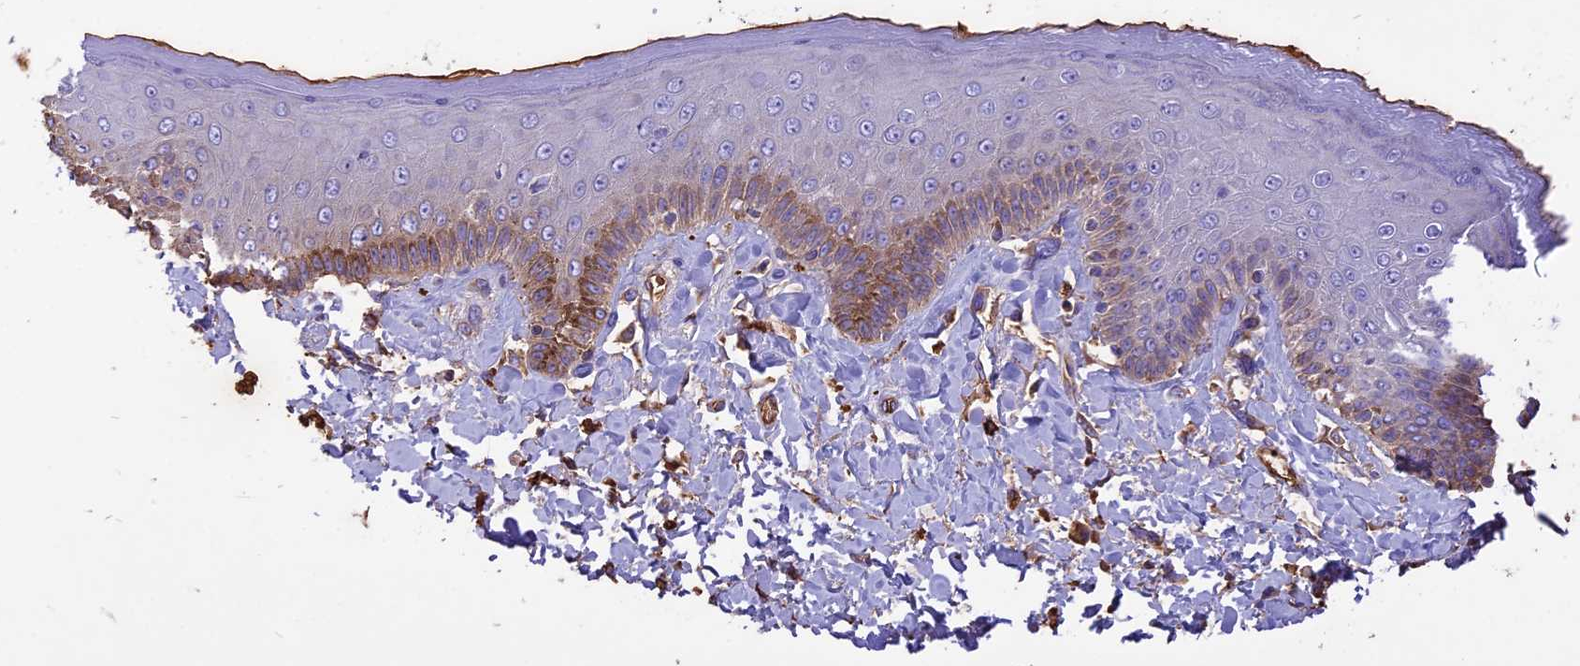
{"staining": {"intensity": "moderate", "quantity": "<25%", "location": "cytoplasmic/membranous"}, "tissue": "skin", "cell_type": "Epidermal cells", "image_type": "normal", "snomed": [{"axis": "morphology", "description": "Normal tissue, NOS"}, {"axis": "topography", "description": "Anal"}], "caption": "A brown stain labels moderate cytoplasmic/membranous positivity of a protein in epidermal cells of benign human skin. The protein is shown in brown color, while the nuclei are stained blue.", "gene": "TTC4", "patient": {"sex": "male", "age": 69}}